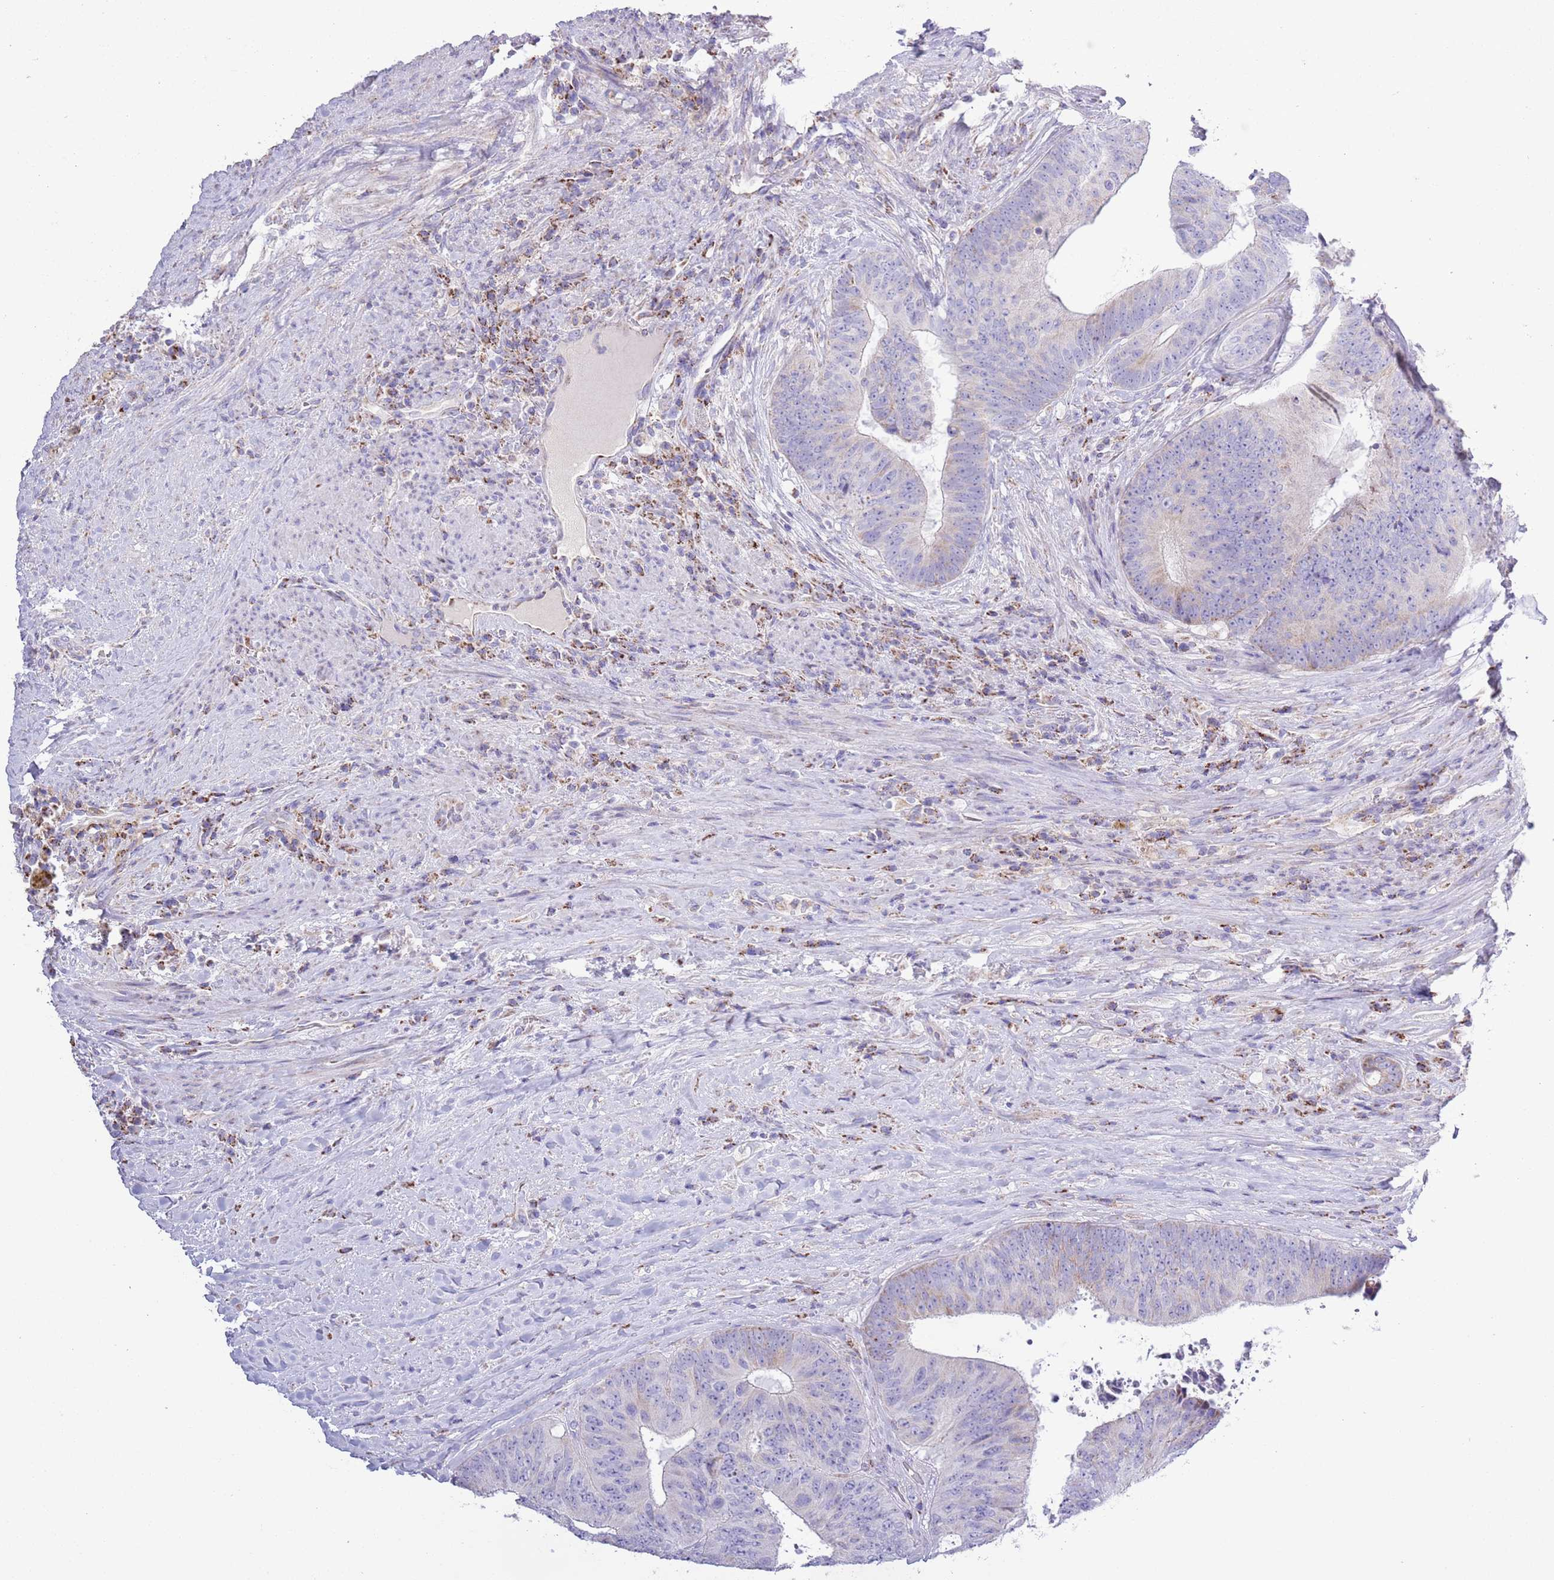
{"staining": {"intensity": "weak", "quantity": "<25%", "location": "cytoplasmic/membranous"}, "tissue": "colorectal cancer", "cell_type": "Tumor cells", "image_type": "cancer", "snomed": [{"axis": "morphology", "description": "Adenocarcinoma, NOS"}, {"axis": "topography", "description": "Rectum"}], "caption": "The IHC histopathology image has no significant expression in tumor cells of colorectal cancer (adenocarcinoma) tissue.", "gene": "ATP6V1B1", "patient": {"sex": "male", "age": 72}}